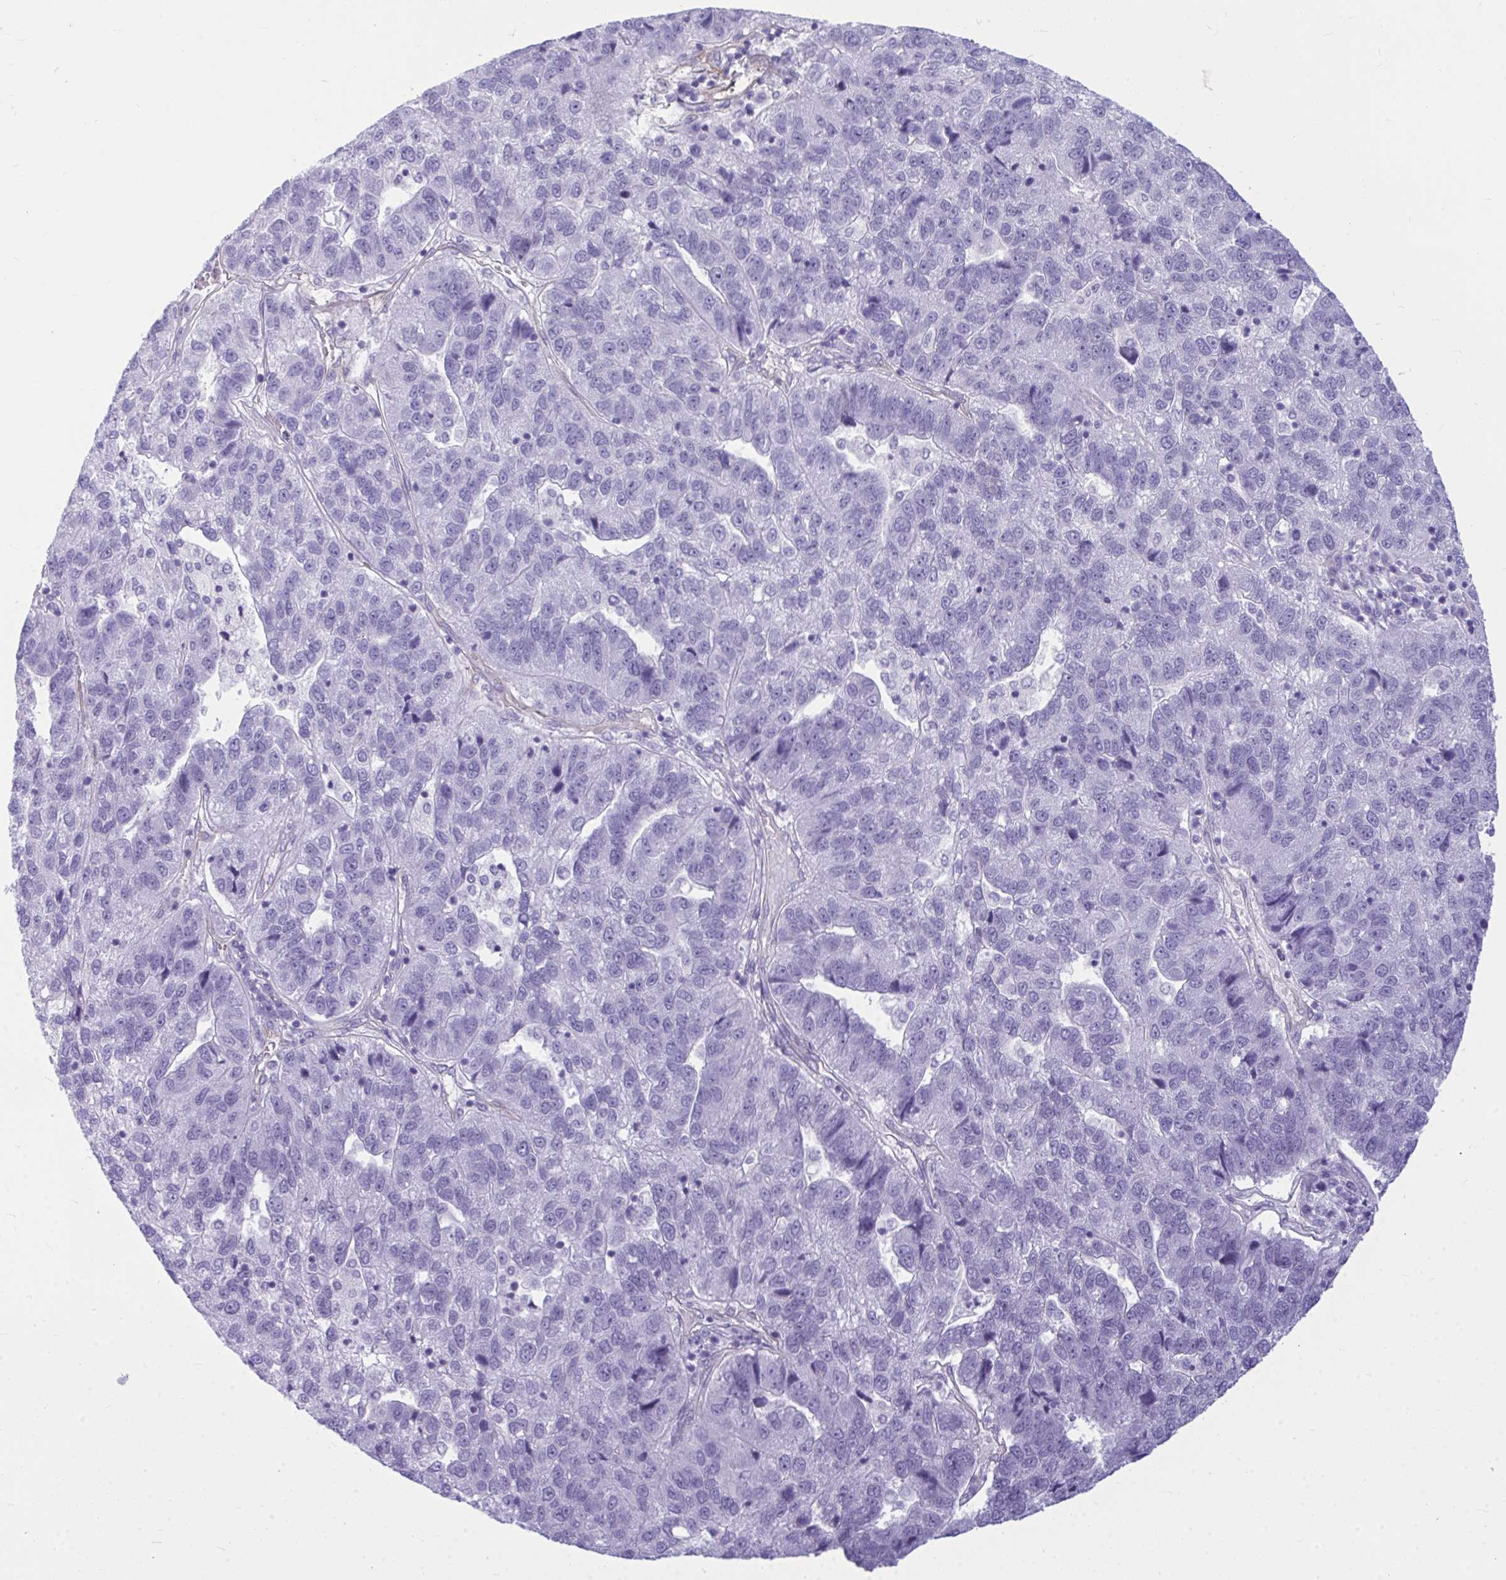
{"staining": {"intensity": "negative", "quantity": "none", "location": "none"}, "tissue": "pancreatic cancer", "cell_type": "Tumor cells", "image_type": "cancer", "snomed": [{"axis": "morphology", "description": "Adenocarcinoma, NOS"}, {"axis": "topography", "description": "Pancreas"}], "caption": "Human adenocarcinoma (pancreatic) stained for a protein using immunohistochemistry displays no staining in tumor cells.", "gene": "LIMS2", "patient": {"sex": "female", "age": 61}}